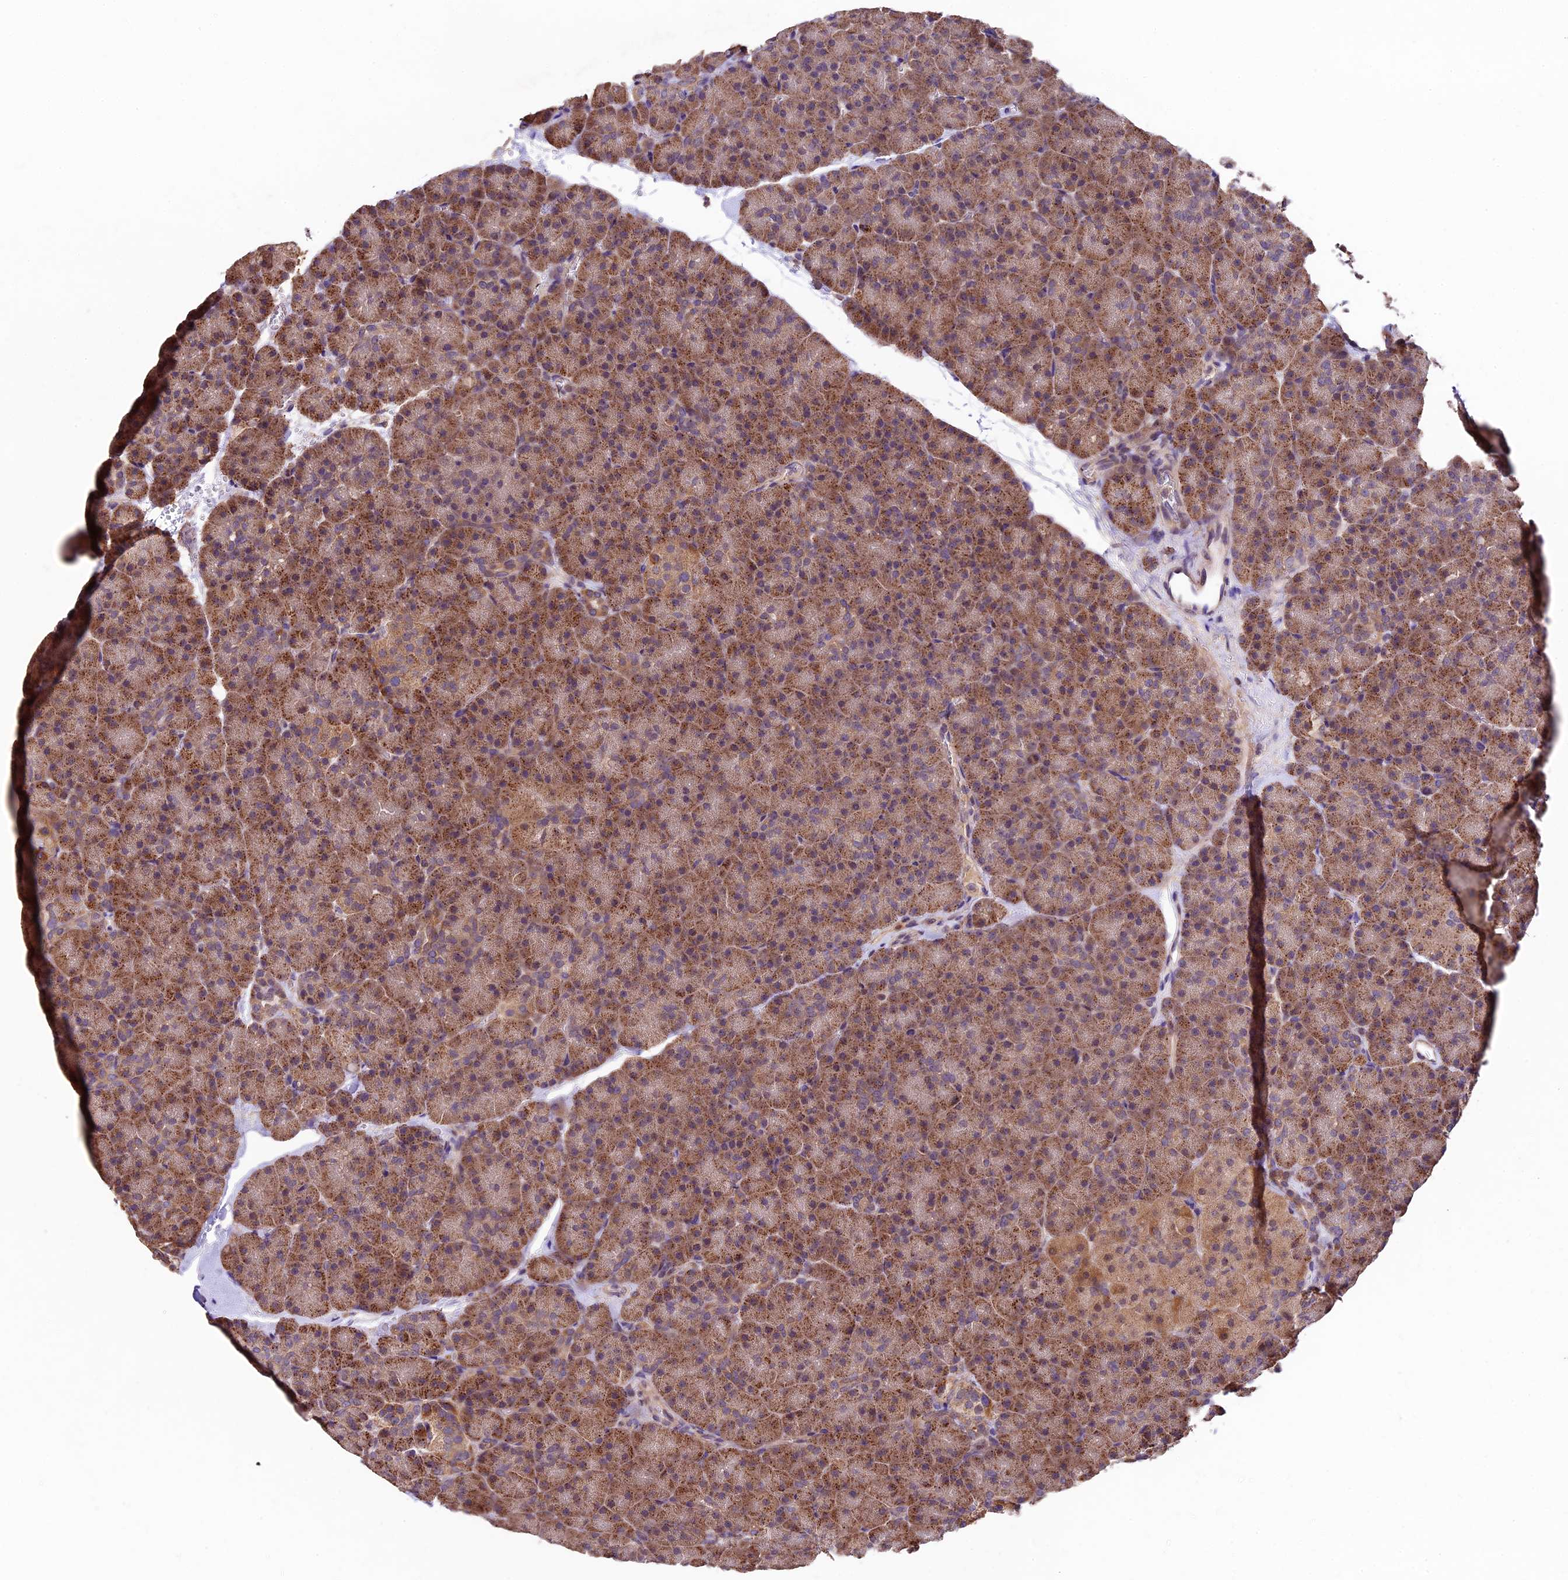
{"staining": {"intensity": "moderate", "quantity": ">75%", "location": "cytoplasmic/membranous"}, "tissue": "pancreas", "cell_type": "Exocrine glandular cells", "image_type": "normal", "snomed": [{"axis": "morphology", "description": "Normal tissue, NOS"}, {"axis": "topography", "description": "Pancreas"}], "caption": "Immunohistochemistry (IHC) histopathology image of normal pancreas stained for a protein (brown), which shows medium levels of moderate cytoplasmic/membranous staining in approximately >75% of exocrine glandular cells.", "gene": "SBNO2", "patient": {"sex": "male", "age": 36}}